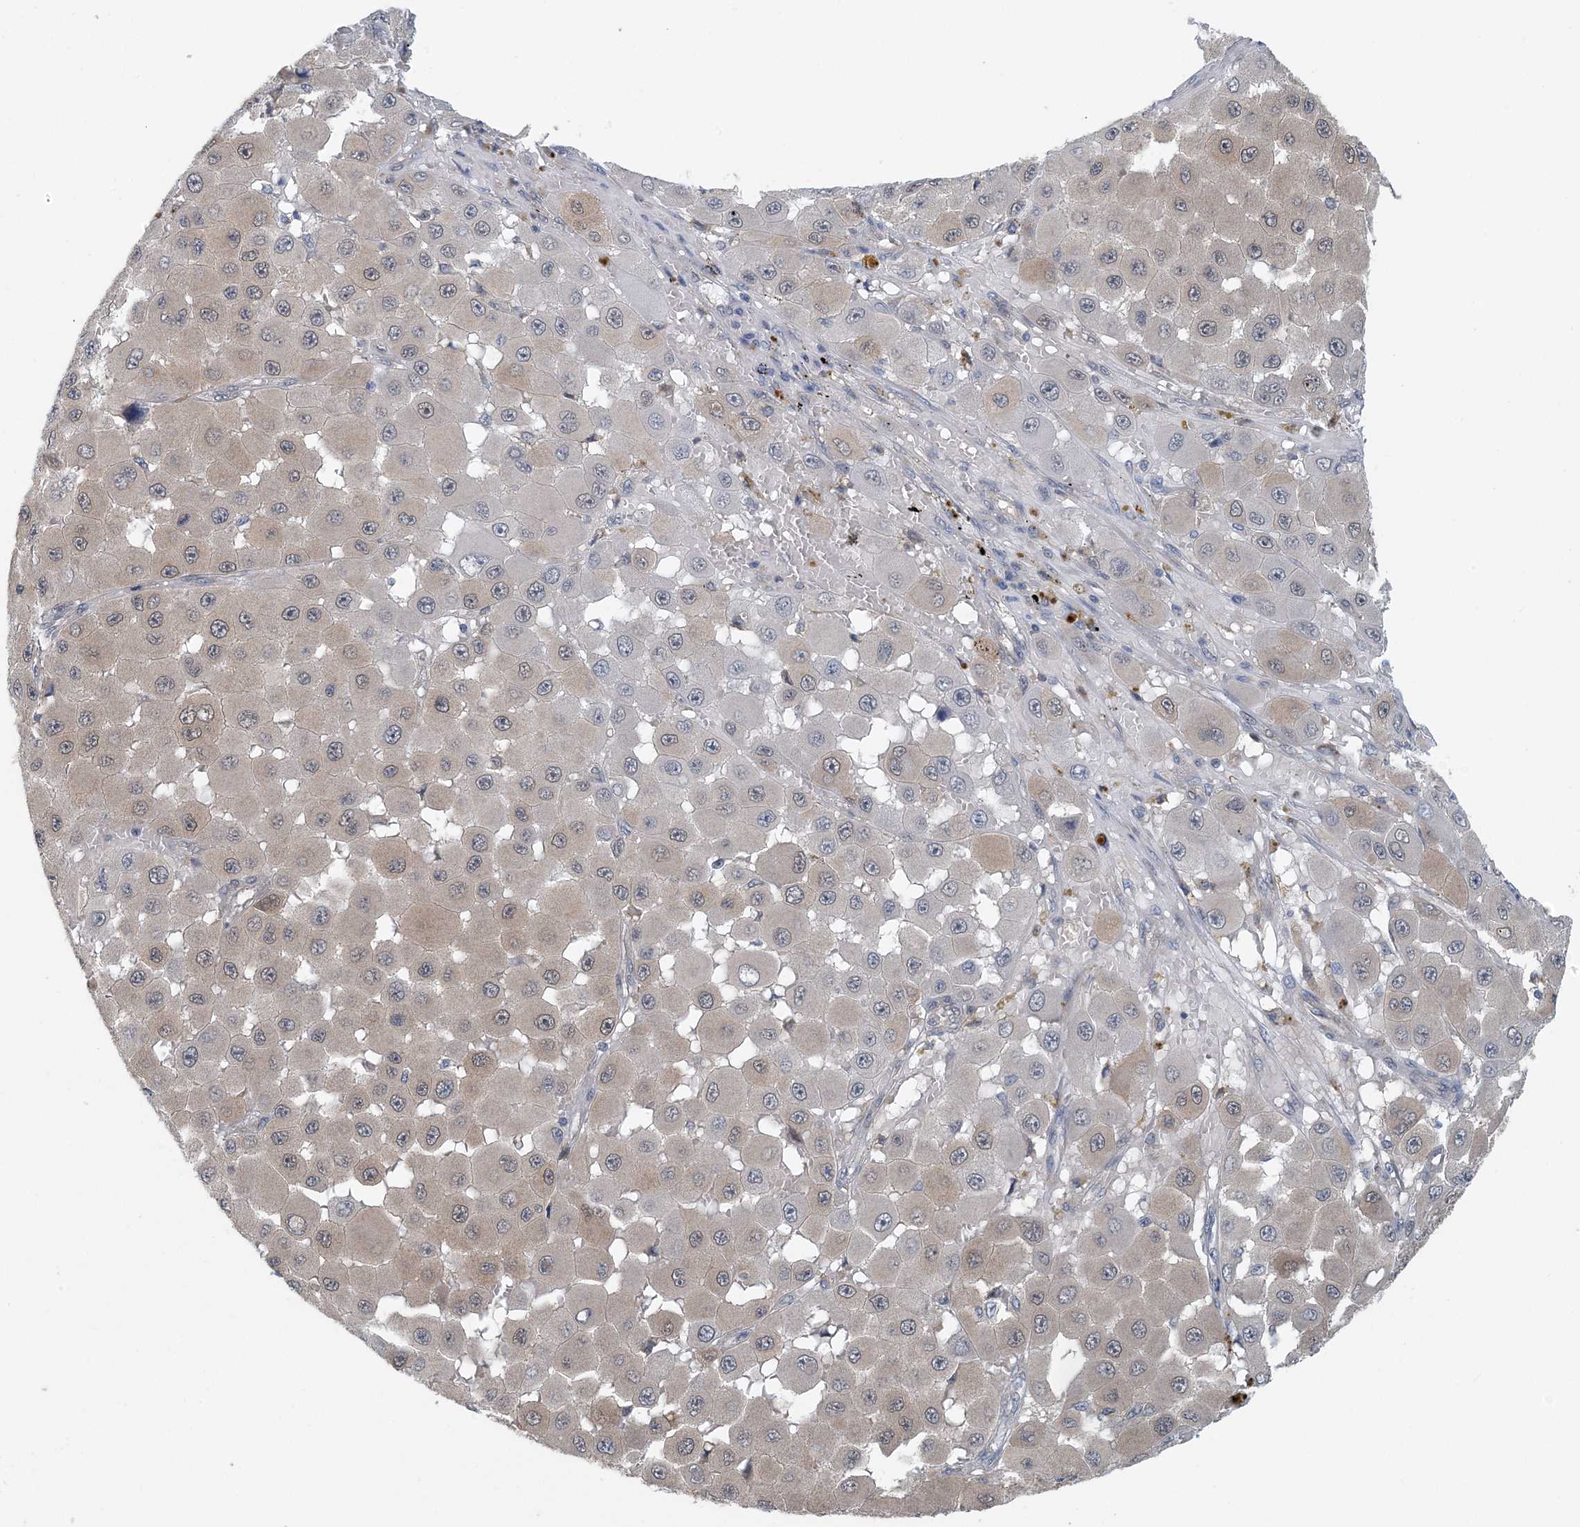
{"staining": {"intensity": "weak", "quantity": "25%-75%", "location": "cytoplasmic/membranous,nuclear"}, "tissue": "melanoma", "cell_type": "Tumor cells", "image_type": "cancer", "snomed": [{"axis": "morphology", "description": "Malignant melanoma, NOS"}, {"axis": "topography", "description": "Skin"}], "caption": "A high-resolution photomicrograph shows immunohistochemistry (IHC) staining of malignant melanoma, which displays weak cytoplasmic/membranous and nuclear positivity in approximately 25%-75% of tumor cells.", "gene": "HIKESHI", "patient": {"sex": "female", "age": 81}}